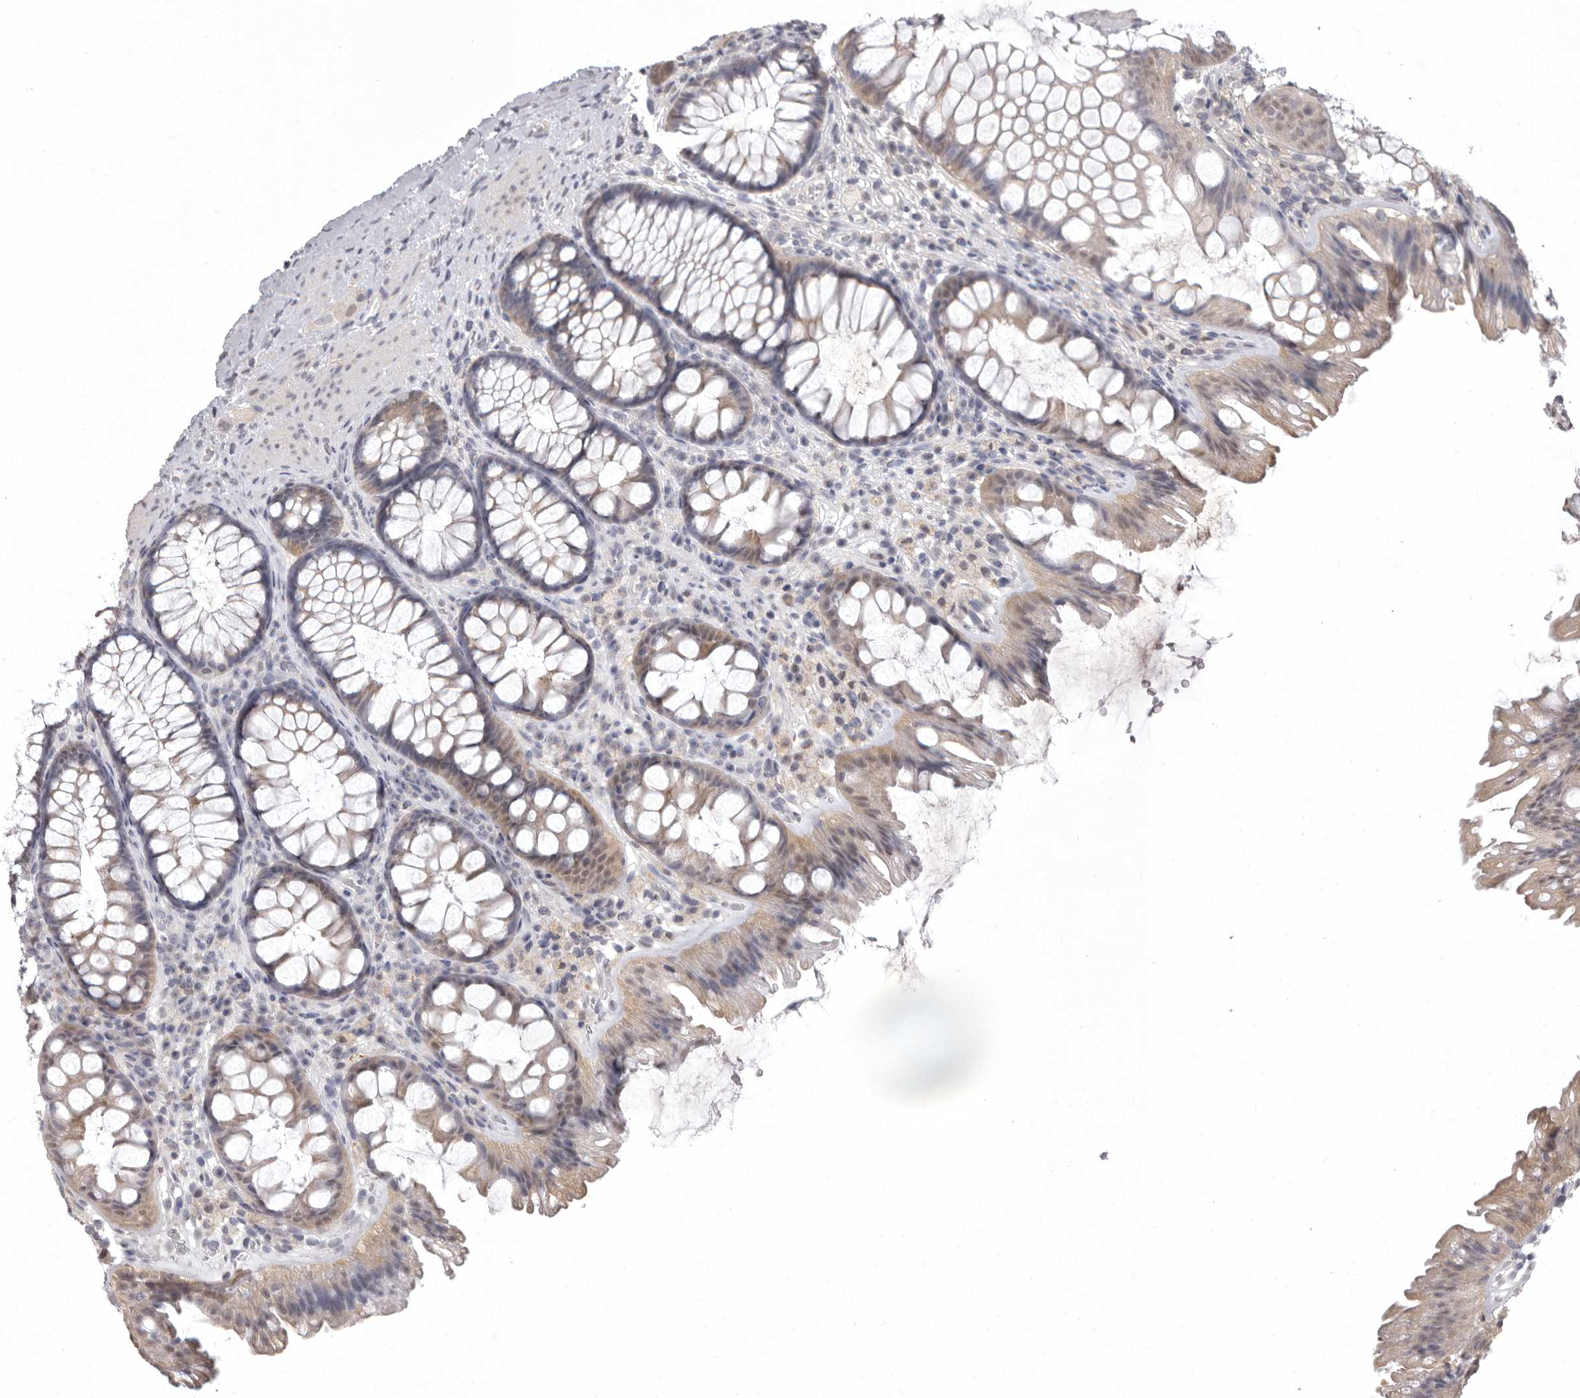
{"staining": {"intensity": "negative", "quantity": "none", "location": "none"}, "tissue": "colon", "cell_type": "Endothelial cells", "image_type": "normal", "snomed": [{"axis": "morphology", "description": "Normal tissue, NOS"}, {"axis": "topography", "description": "Colon"}], "caption": "The histopathology image reveals no significant positivity in endothelial cells of colon.", "gene": "MDH1", "patient": {"sex": "female", "age": 62}}